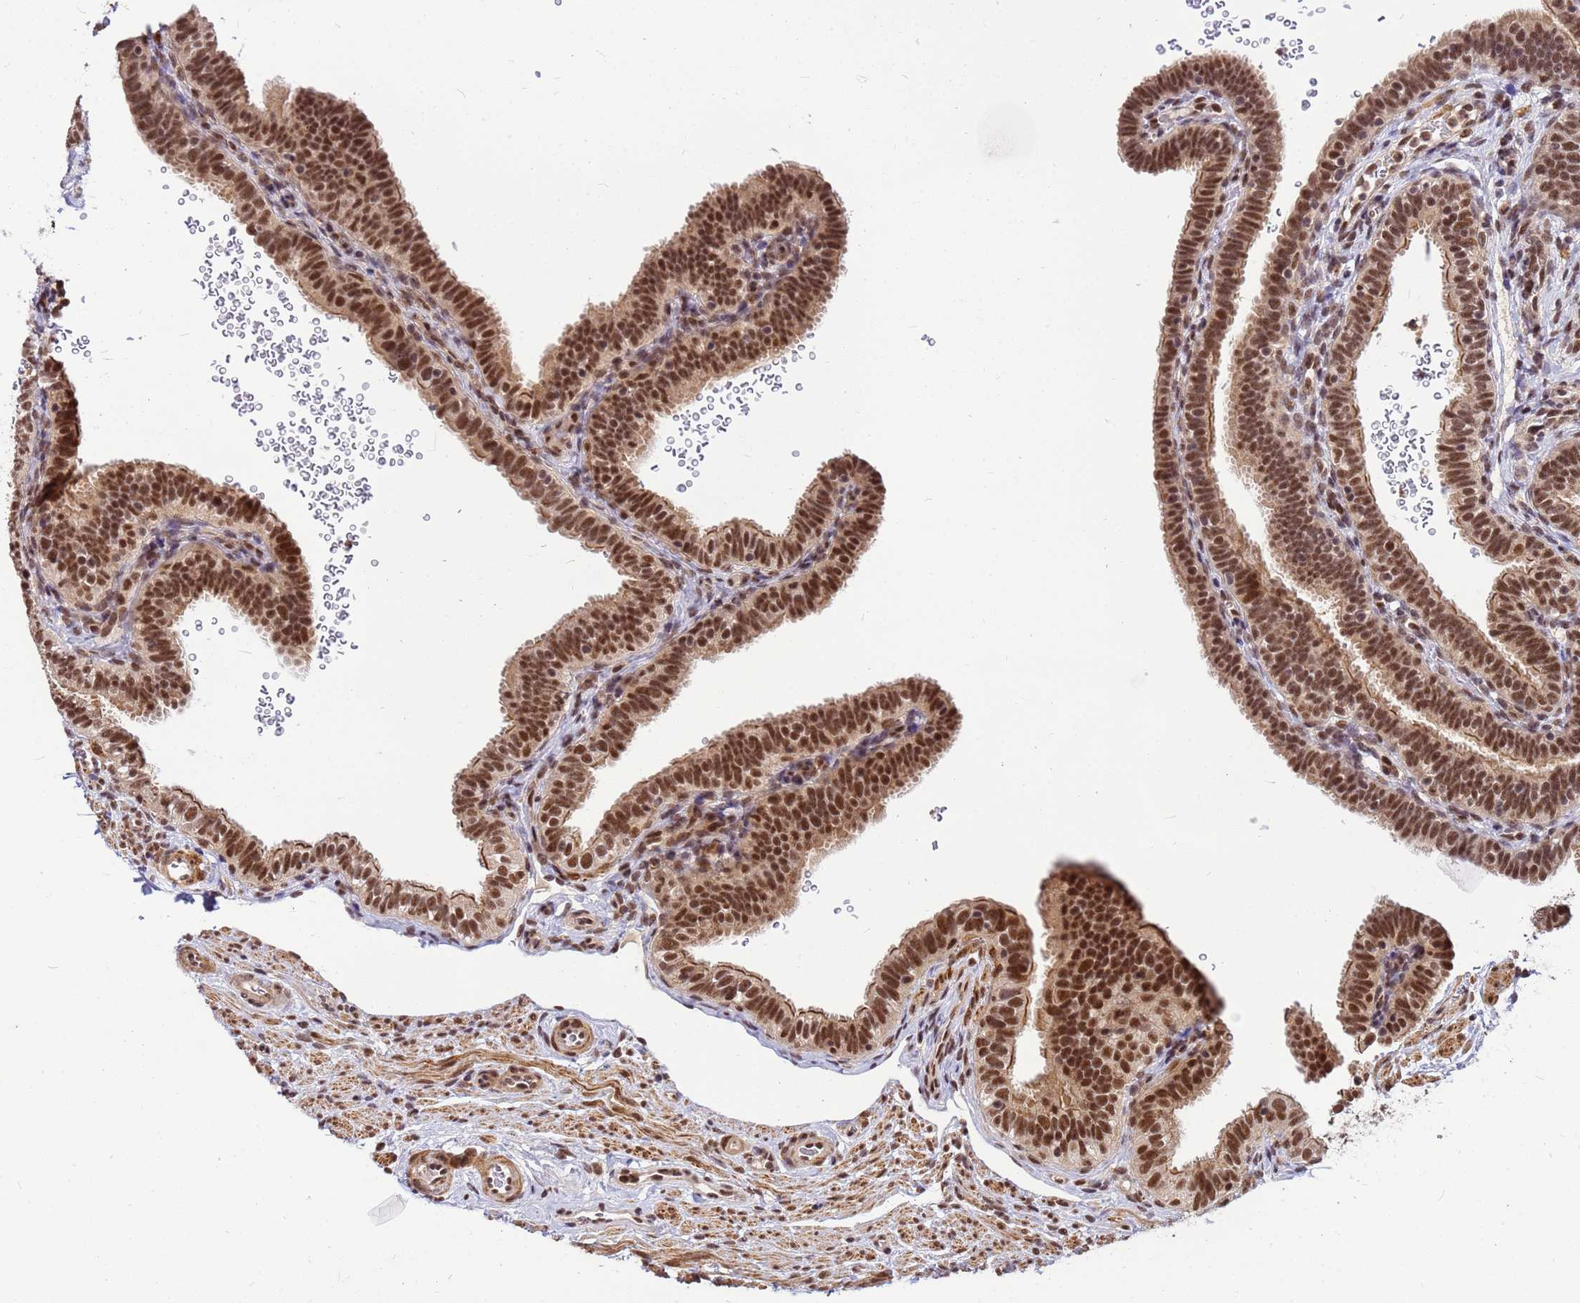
{"staining": {"intensity": "moderate", "quantity": ">75%", "location": "cytoplasmic/membranous,nuclear"}, "tissue": "fallopian tube", "cell_type": "Glandular cells", "image_type": "normal", "snomed": [{"axis": "morphology", "description": "Normal tissue, NOS"}, {"axis": "topography", "description": "Fallopian tube"}], "caption": "The image demonstrates staining of unremarkable fallopian tube, revealing moderate cytoplasmic/membranous,nuclear protein expression (brown color) within glandular cells.", "gene": "NCBP2", "patient": {"sex": "female", "age": 41}}